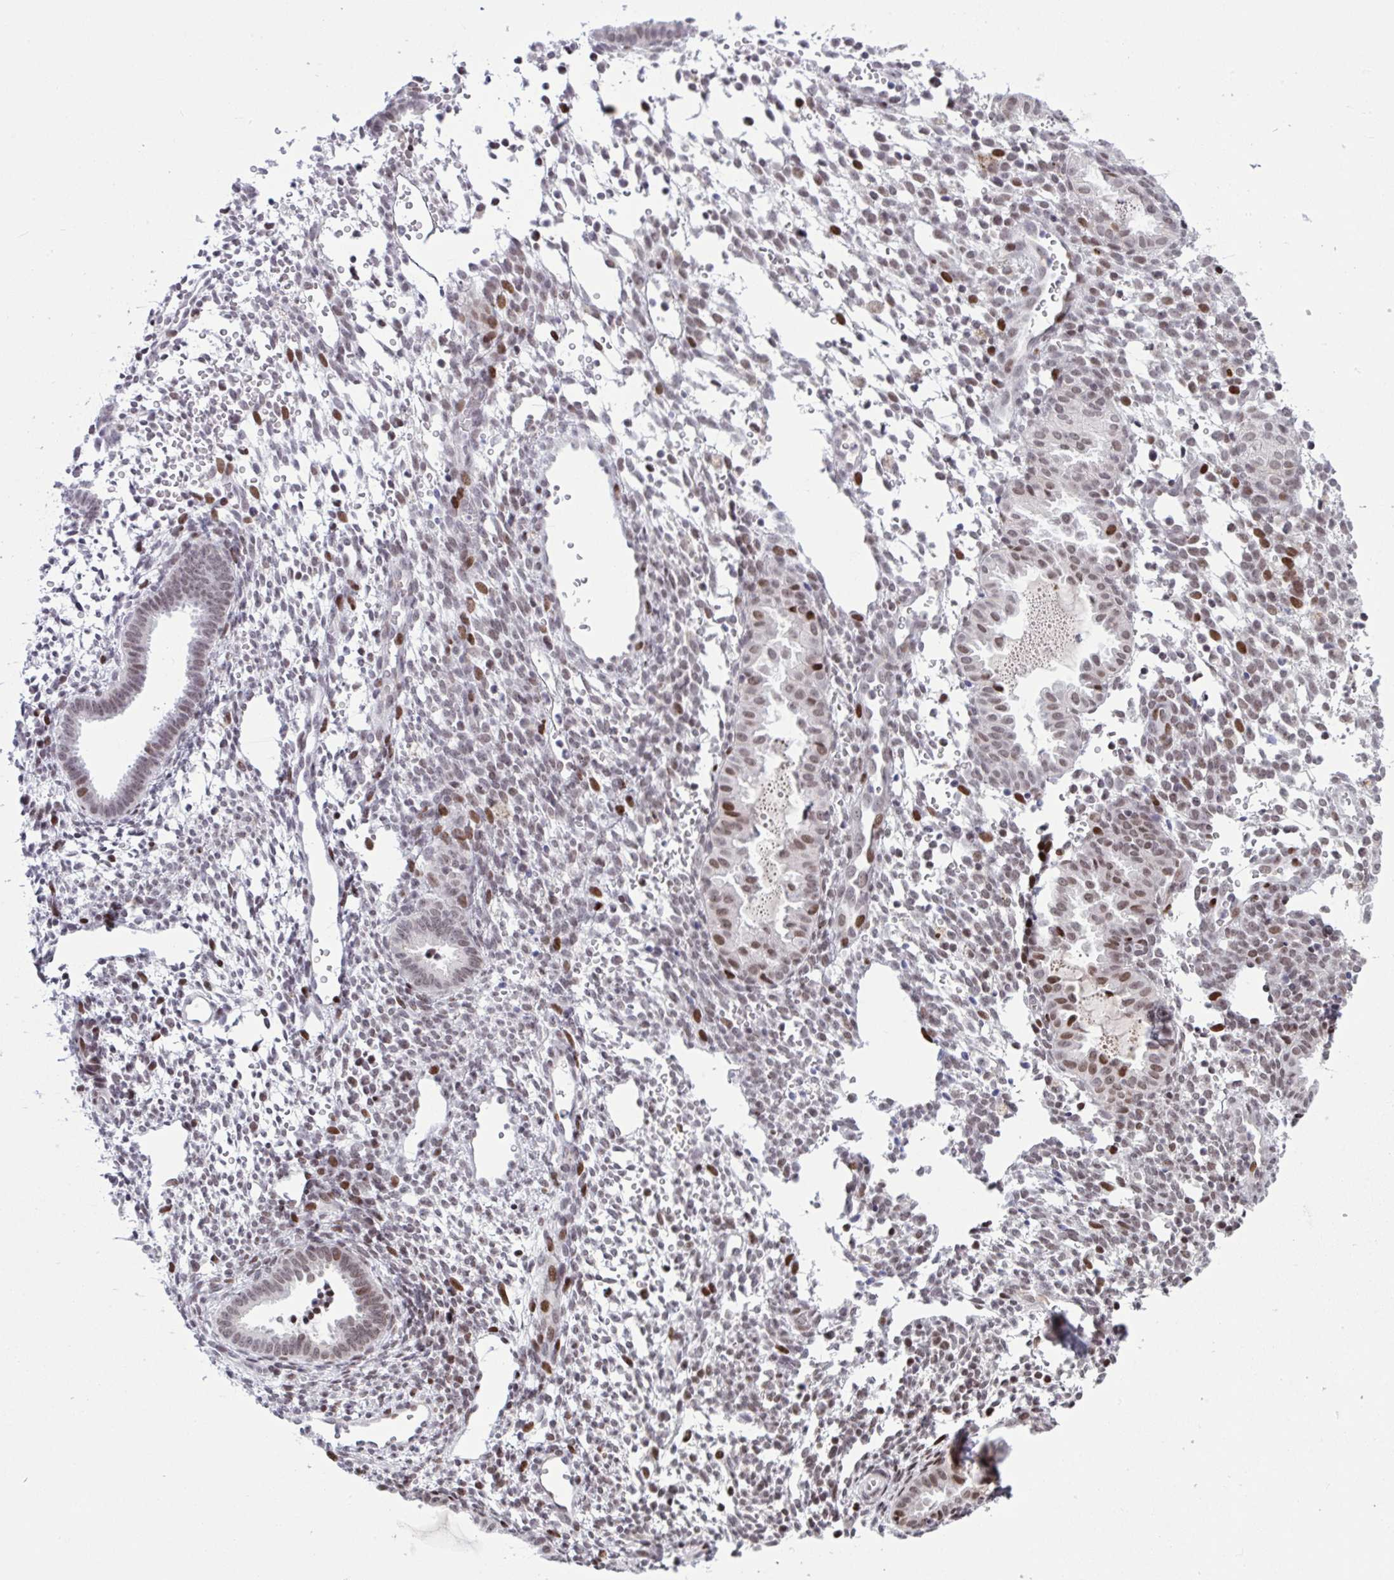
{"staining": {"intensity": "negative", "quantity": "none", "location": "none"}, "tissue": "endometrium", "cell_type": "Cells in endometrial stroma", "image_type": "normal", "snomed": [{"axis": "morphology", "description": "Normal tissue, NOS"}, {"axis": "topography", "description": "Endometrium"}], "caption": "Immunohistochemical staining of unremarkable human endometrium reveals no significant positivity in cells in endometrial stroma. (DAB (3,3'-diaminobenzidine) IHC, high magnification).", "gene": "ZFHX3", "patient": {"sex": "female", "age": 36}}